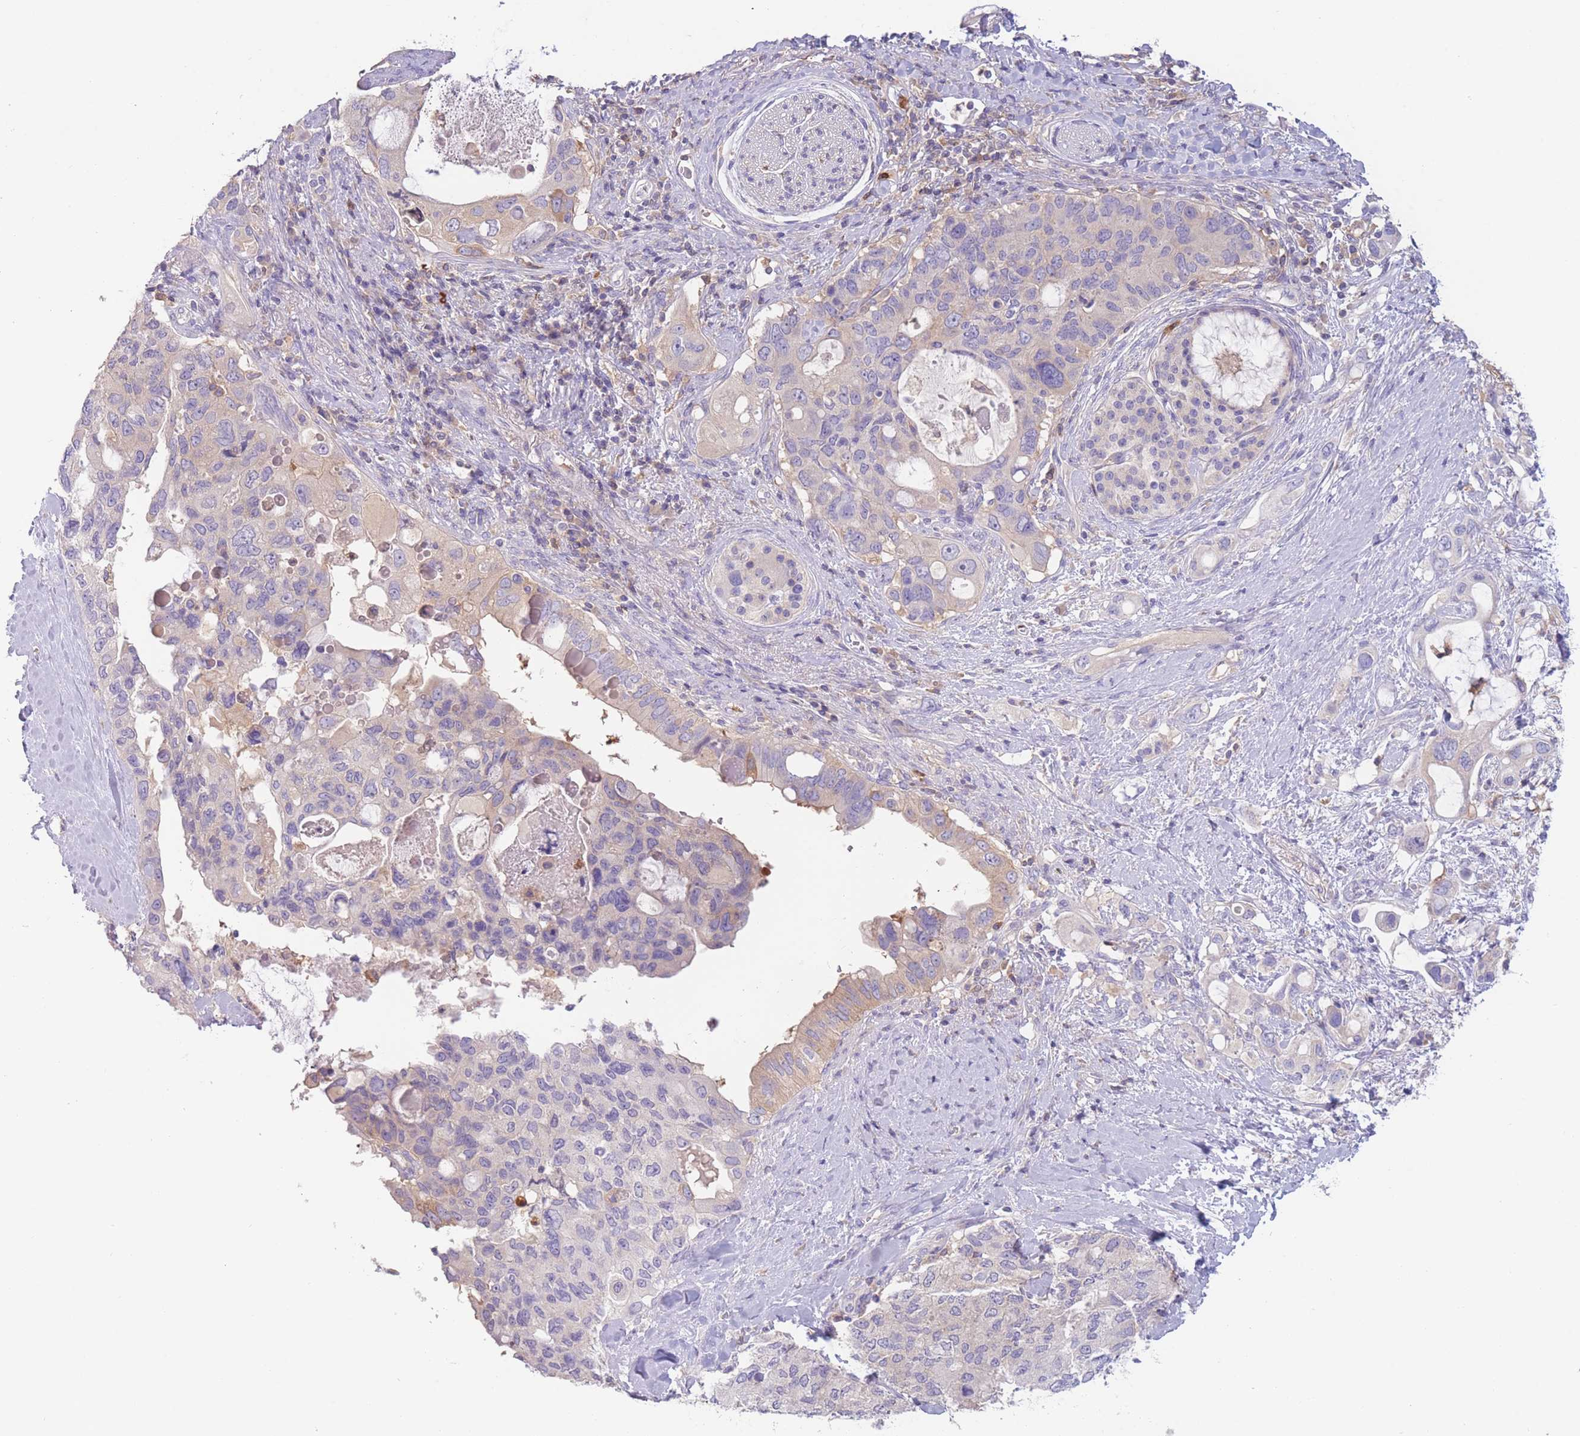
{"staining": {"intensity": "negative", "quantity": "none", "location": "none"}, "tissue": "pancreatic cancer", "cell_type": "Tumor cells", "image_type": "cancer", "snomed": [{"axis": "morphology", "description": "Adenocarcinoma, NOS"}, {"axis": "topography", "description": "Pancreas"}], "caption": "Tumor cells are negative for brown protein staining in adenocarcinoma (pancreatic). (DAB (3,3'-diaminobenzidine) immunohistochemistry, high magnification).", "gene": "ST3GAL4", "patient": {"sex": "female", "age": 56}}